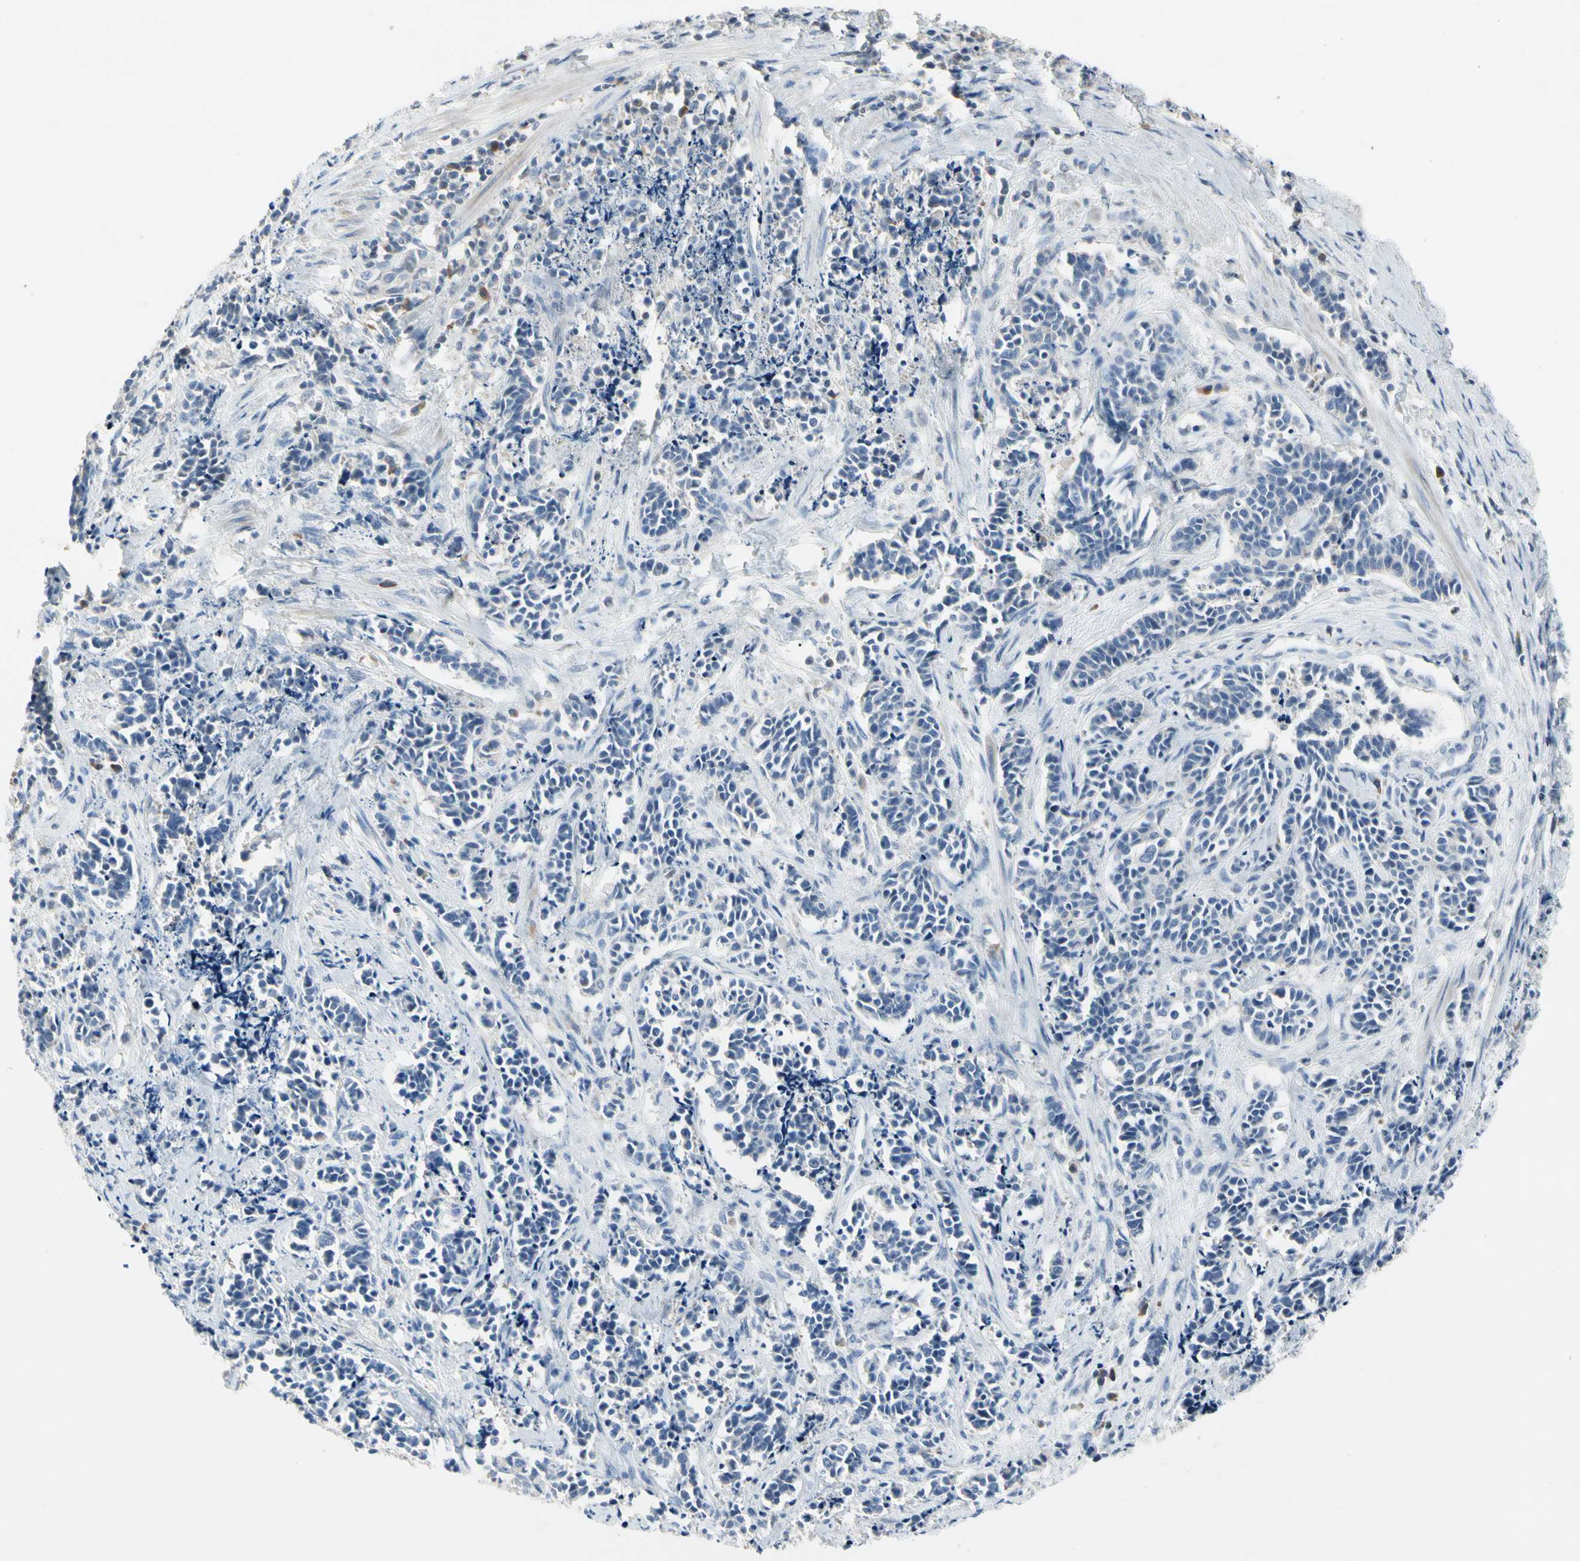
{"staining": {"intensity": "negative", "quantity": "none", "location": "none"}, "tissue": "cervical cancer", "cell_type": "Tumor cells", "image_type": "cancer", "snomed": [{"axis": "morphology", "description": "Squamous cell carcinoma, NOS"}, {"axis": "topography", "description": "Cervix"}], "caption": "The immunohistochemistry (IHC) micrograph has no significant expression in tumor cells of cervical squamous cell carcinoma tissue. (DAB immunohistochemistry visualized using brightfield microscopy, high magnification).", "gene": "ECRG4", "patient": {"sex": "female", "age": 35}}